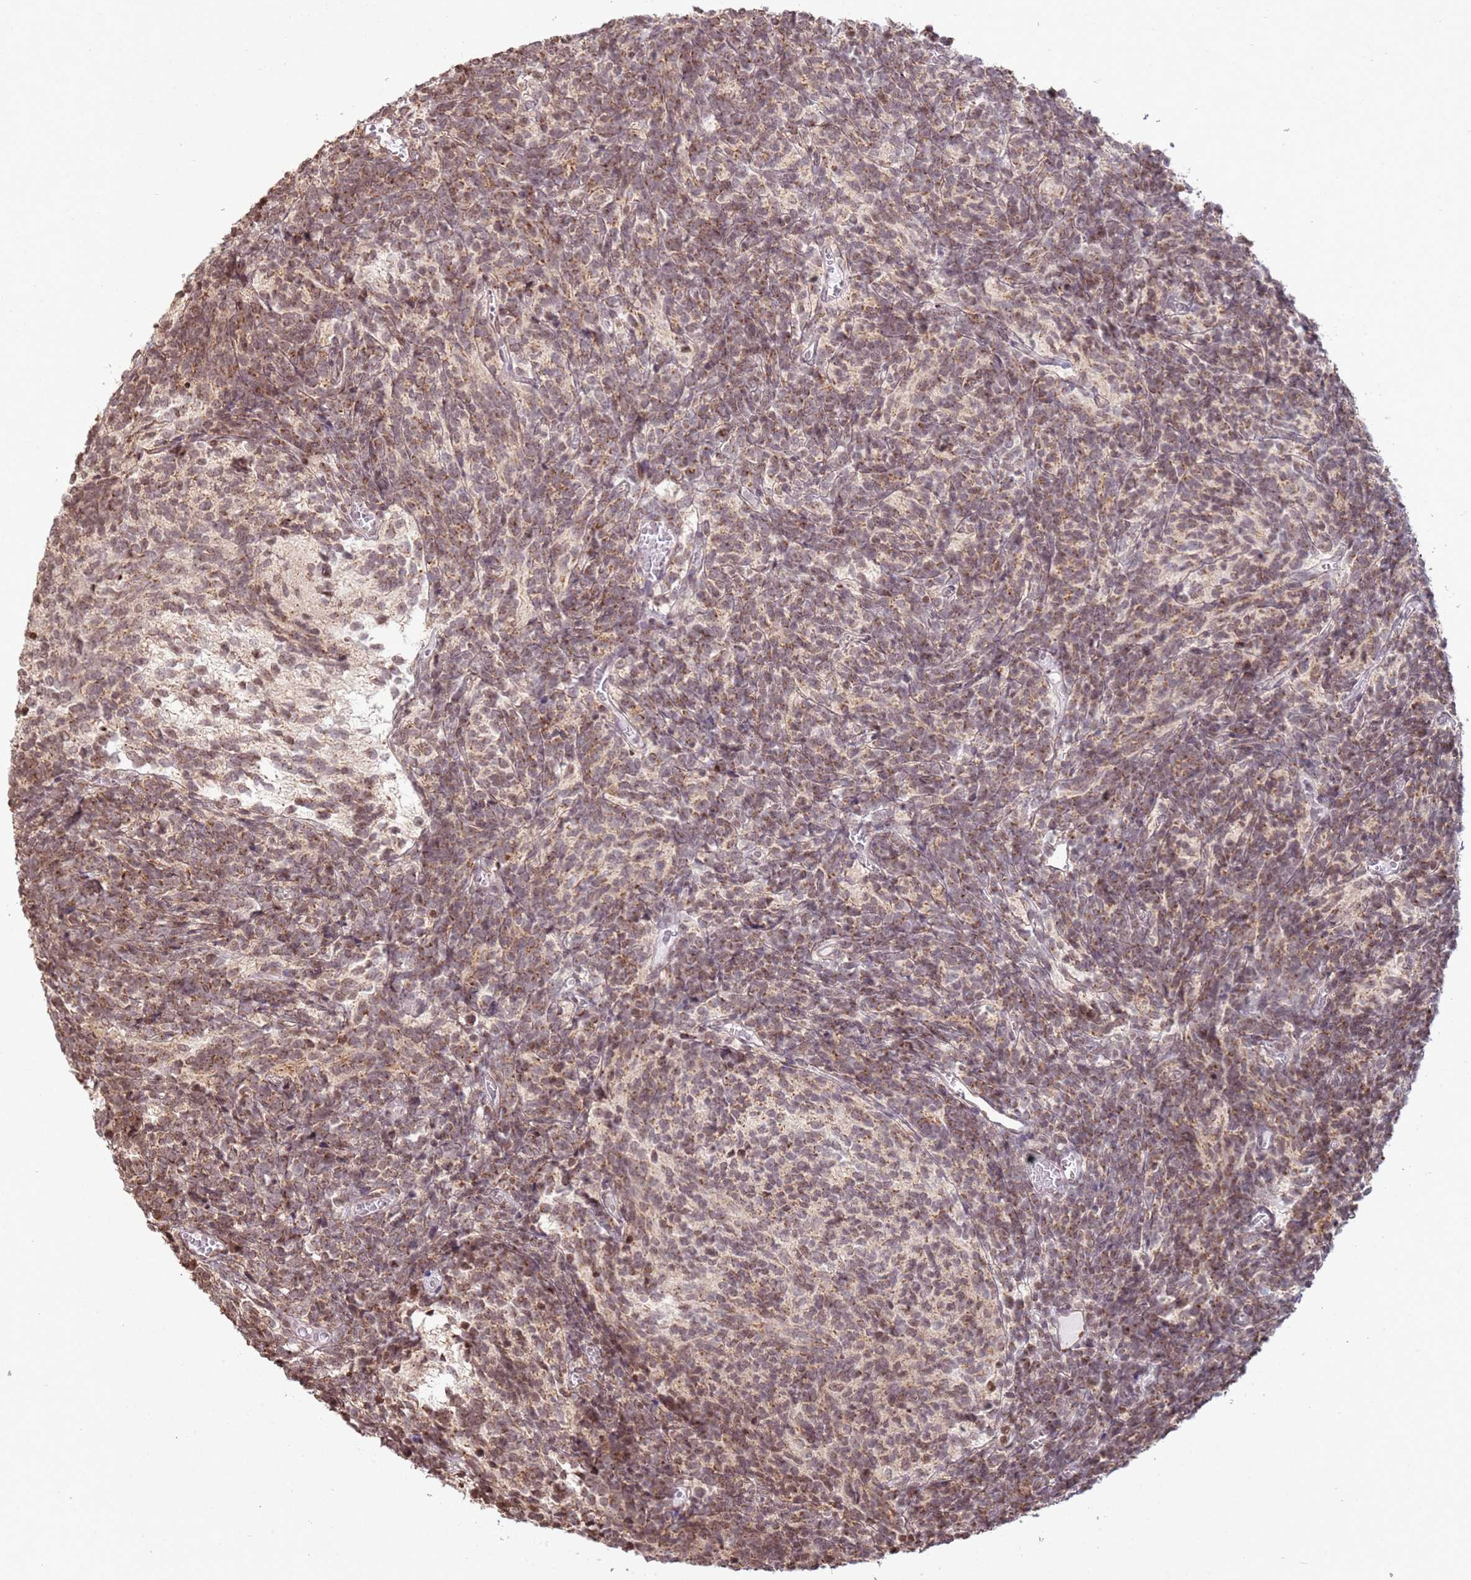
{"staining": {"intensity": "moderate", "quantity": ">75%", "location": "cytoplasmic/membranous,nuclear"}, "tissue": "glioma", "cell_type": "Tumor cells", "image_type": "cancer", "snomed": [{"axis": "morphology", "description": "Glioma, malignant, Low grade"}, {"axis": "topography", "description": "Brain"}], "caption": "The immunohistochemical stain labels moderate cytoplasmic/membranous and nuclear expression in tumor cells of glioma tissue.", "gene": "SCAF1", "patient": {"sex": "female", "age": 1}}